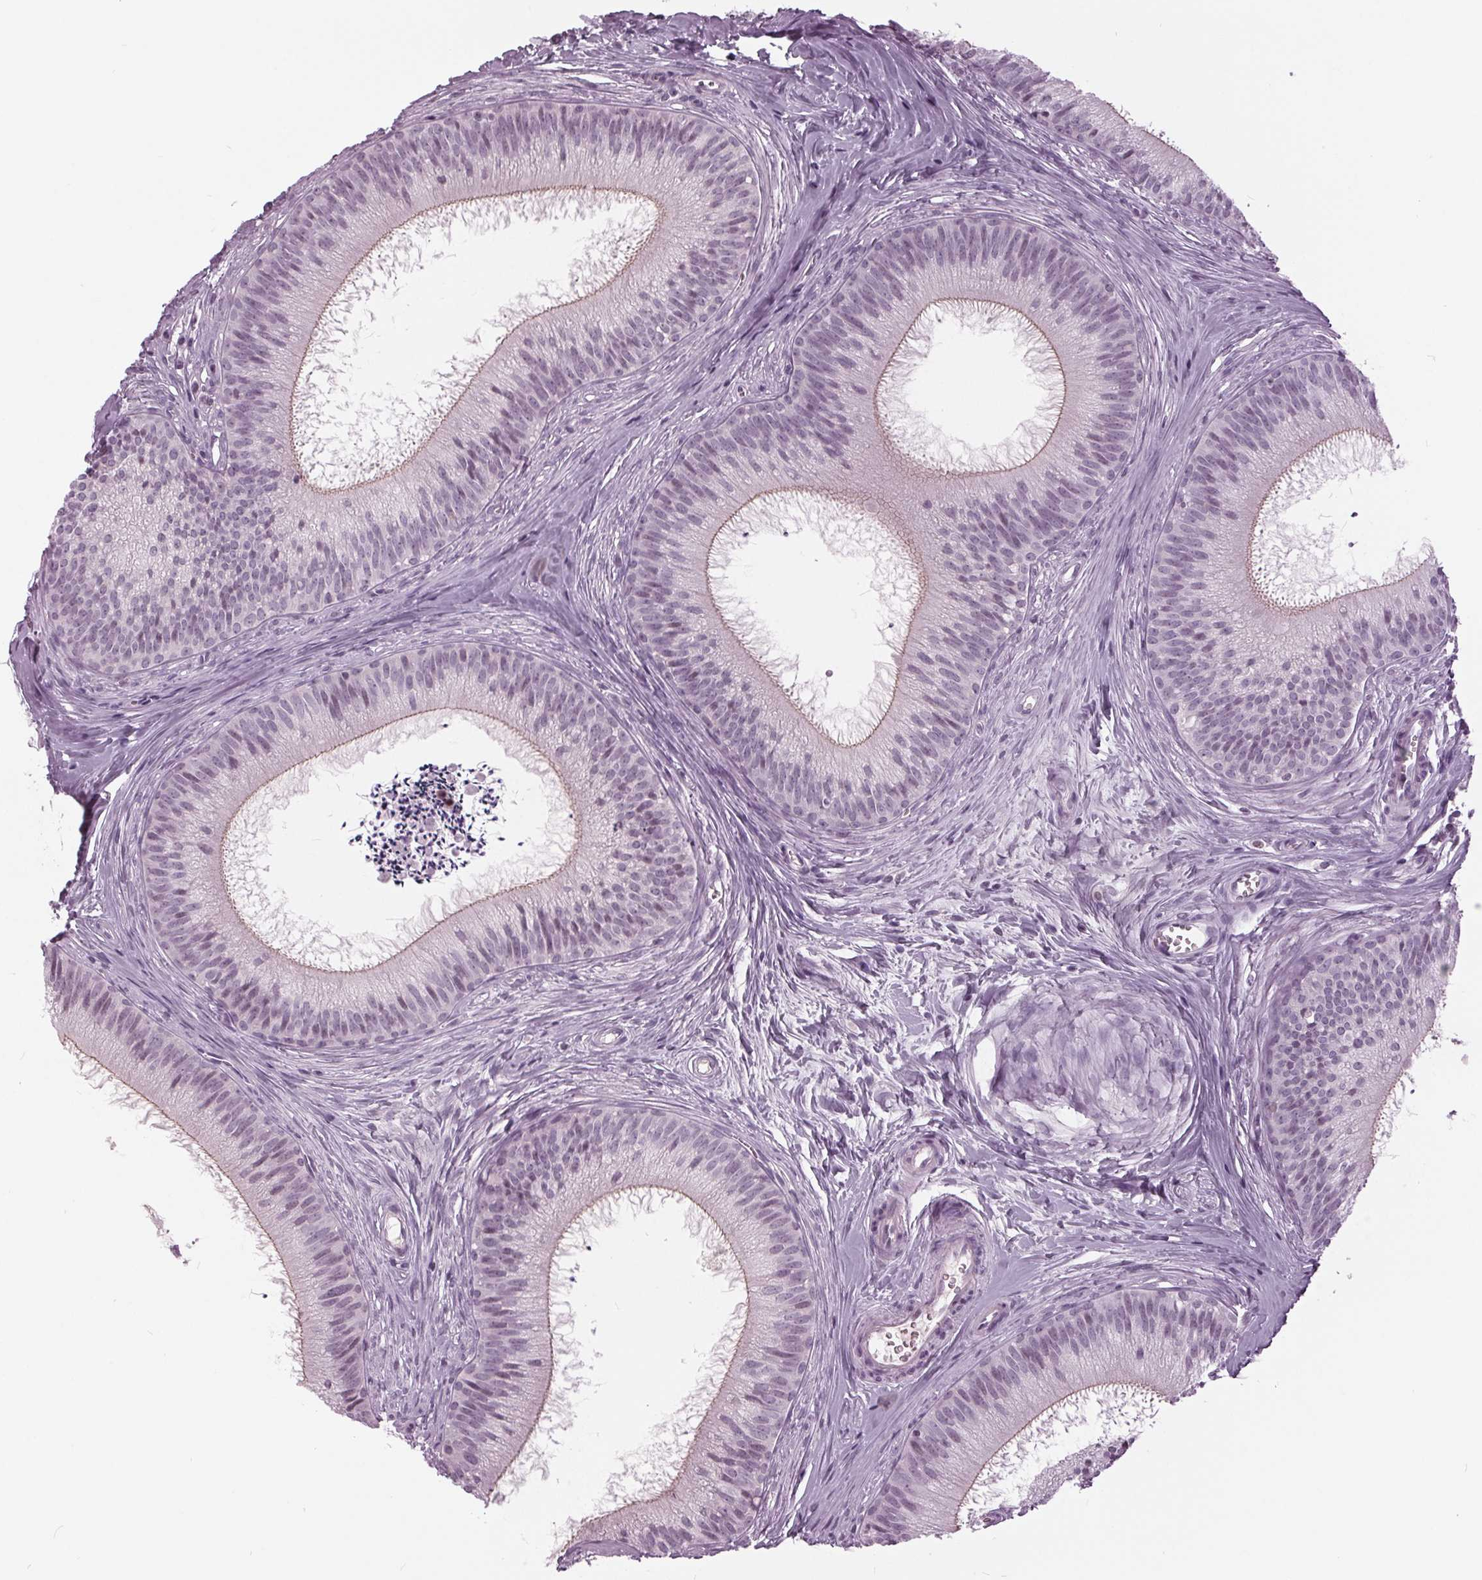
{"staining": {"intensity": "weak", "quantity": "<25%", "location": "cytoplasmic/membranous"}, "tissue": "epididymis", "cell_type": "Glandular cells", "image_type": "normal", "snomed": [{"axis": "morphology", "description": "Normal tissue, NOS"}, {"axis": "topography", "description": "Epididymis"}], "caption": "A micrograph of human epididymis is negative for staining in glandular cells.", "gene": "SLC9A4", "patient": {"sex": "male", "age": 24}}